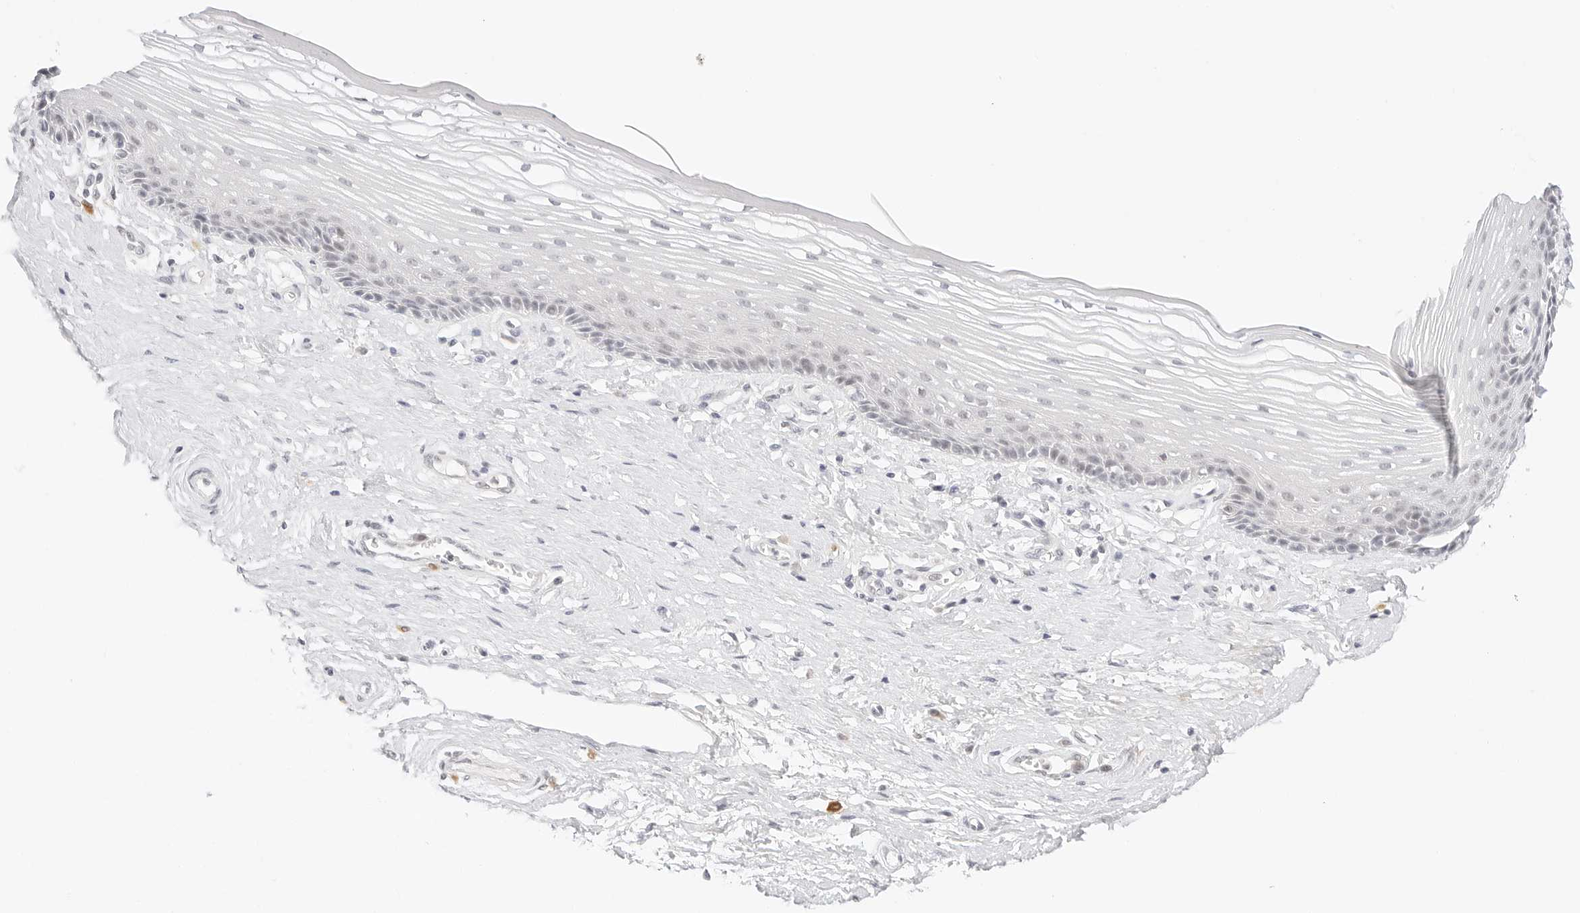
{"staining": {"intensity": "weak", "quantity": "<25%", "location": "nuclear"}, "tissue": "vagina", "cell_type": "Squamous epithelial cells", "image_type": "normal", "snomed": [{"axis": "morphology", "description": "Normal tissue, NOS"}, {"axis": "topography", "description": "Vagina"}], "caption": "This is an immunohistochemistry histopathology image of unremarkable human vagina. There is no positivity in squamous epithelial cells.", "gene": "XKR4", "patient": {"sex": "female", "age": 46}}